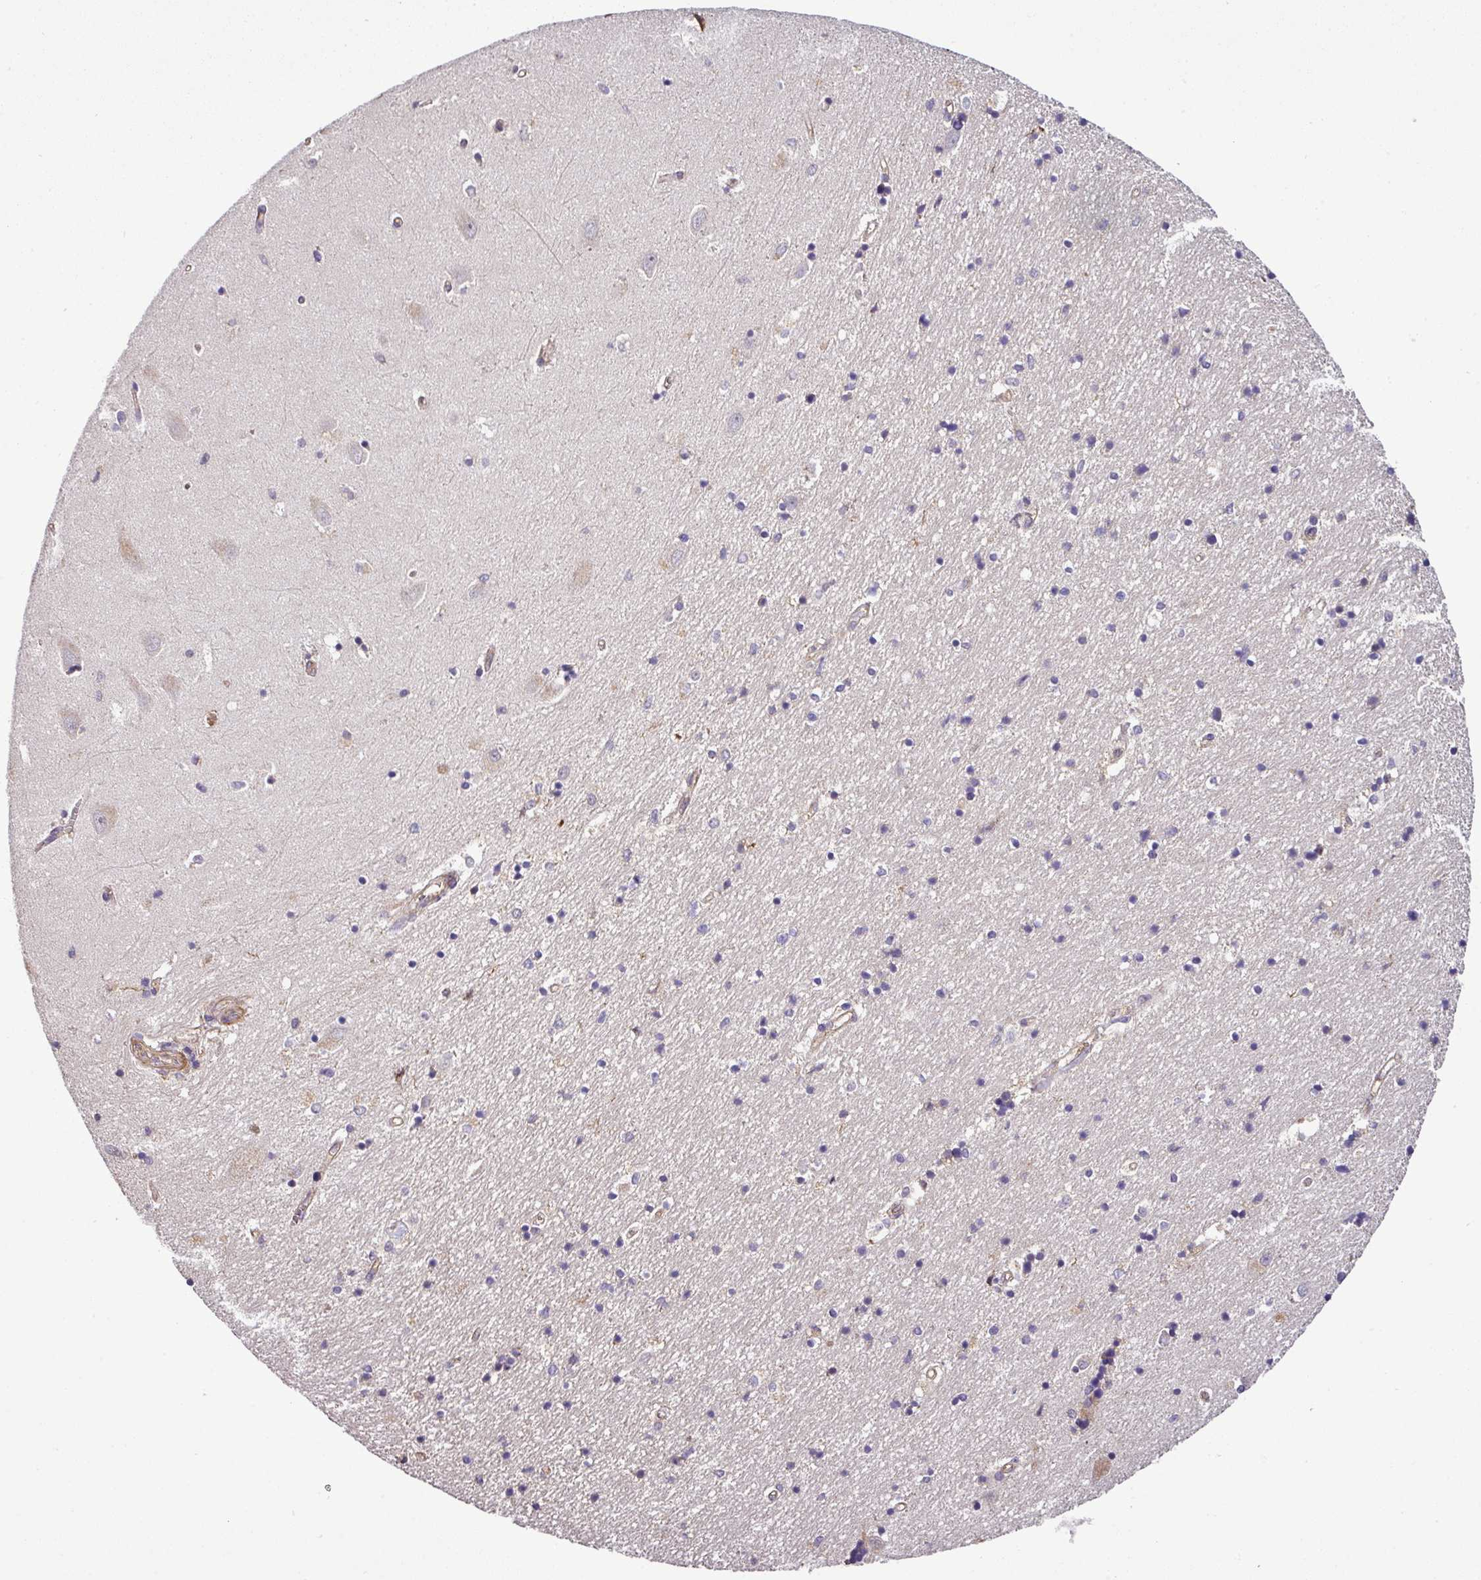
{"staining": {"intensity": "weak", "quantity": "<25%", "location": "cytoplasmic/membranous"}, "tissue": "hippocampus", "cell_type": "Glial cells", "image_type": "normal", "snomed": [{"axis": "morphology", "description": "Normal tissue, NOS"}, {"axis": "topography", "description": "Hippocampus"}], "caption": "Hippocampus was stained to show a protein in brown. There is no significant expression in glial cells. Nuclei are stained in blue.", "gene": "CASS4", "patient": {"sex": "female", "age": 64}}